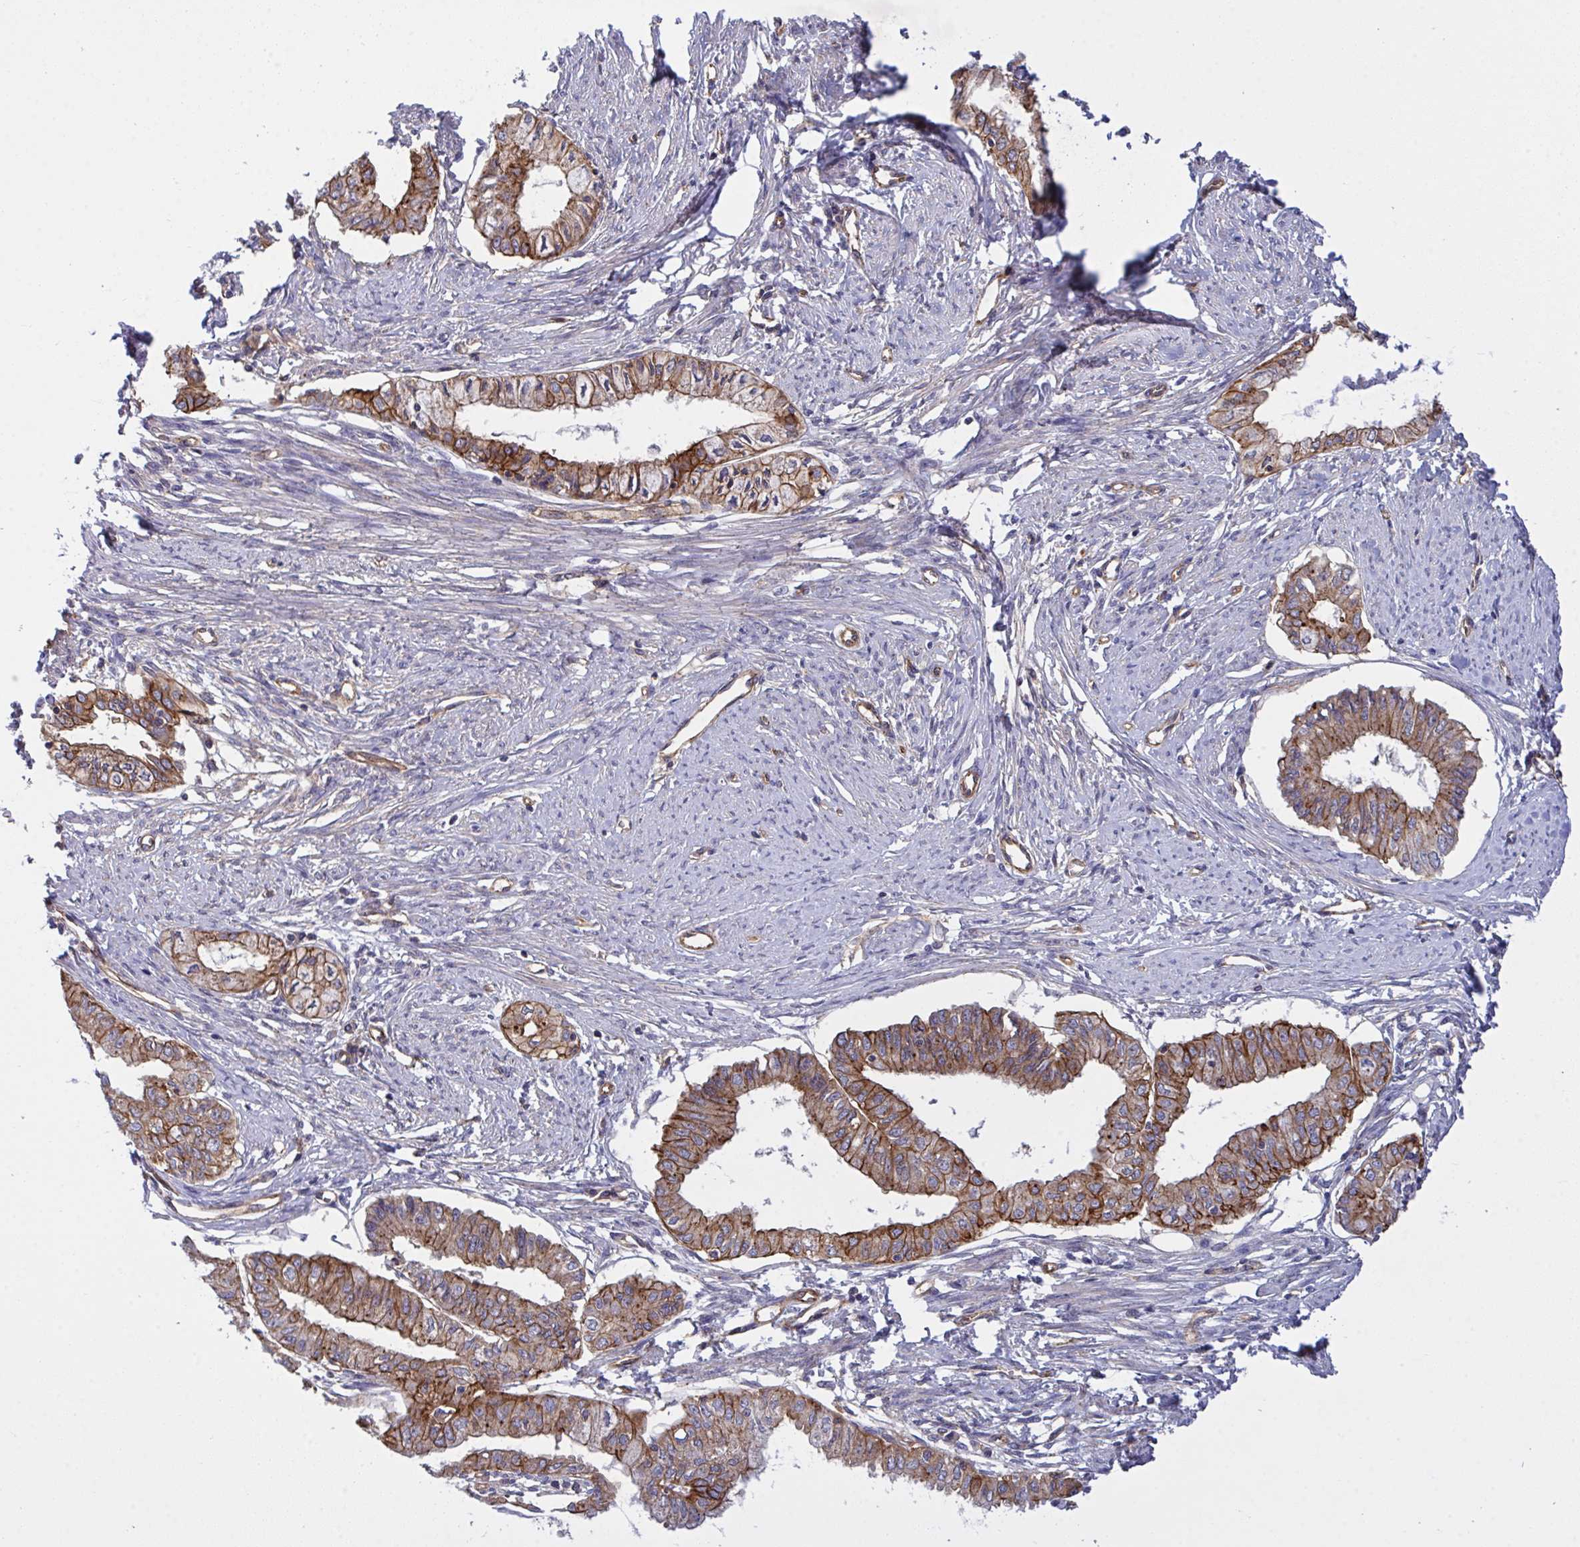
{"staining": {"intensity": "moderate", "quantity": ">75%", "location": "cytoplasmic/membranous"}, "tissue": "endometrial cancer", "cell_type": "Tumor cells", "image_type": "cancer", "snomed": [{"axis": "morphology", "description": "Adenocarcinoma, NOS"}, {"axis": "topography", "description": "Endometrium"}], "caption": "Human adenocarcinoma (endometrial) stained with a protein marker exhibits moderate staining in tumor cells.", "gene": "C4orf36", "patient": {"sex": "female", "age": 76}}